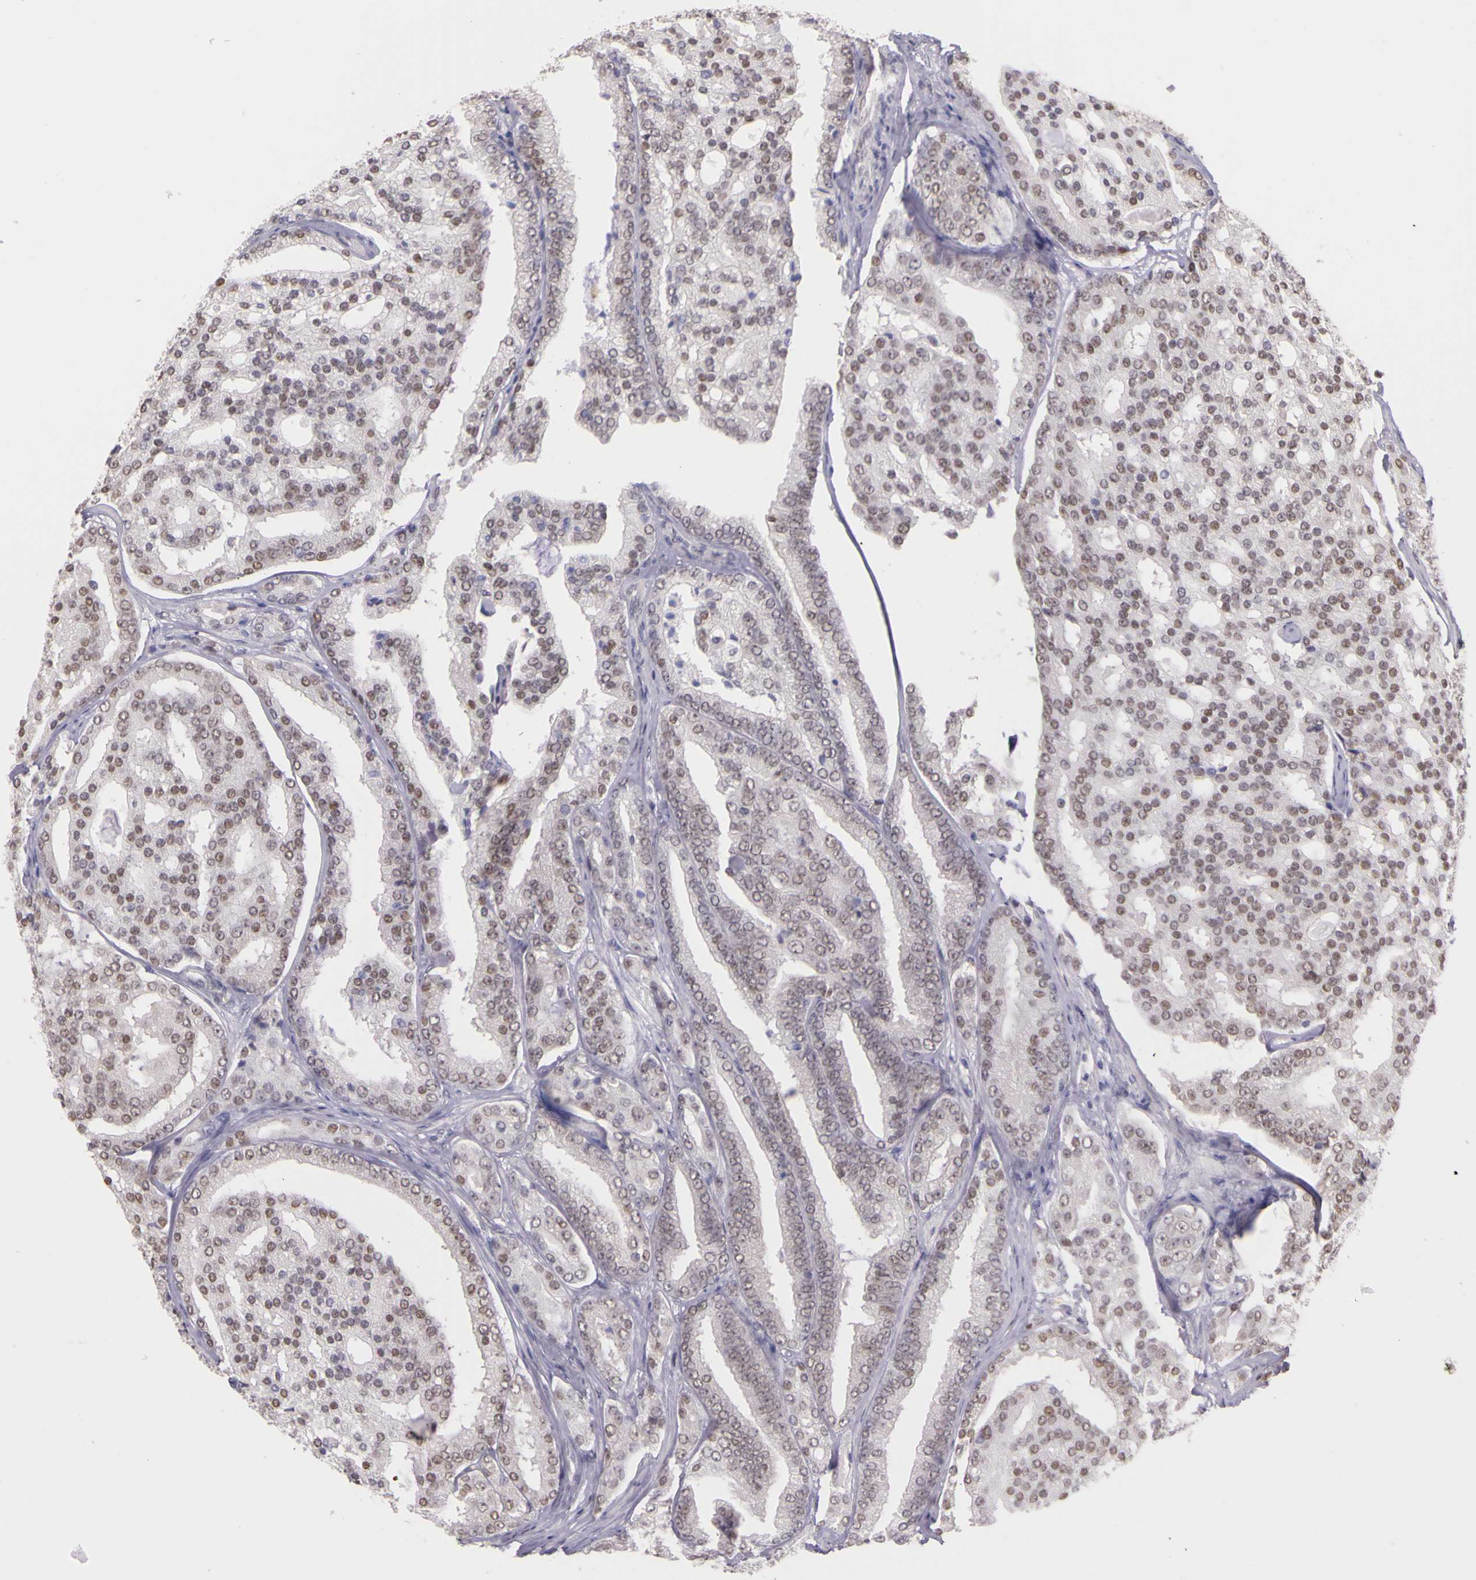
{"staining": {"intensity": "weak", "quantity": ">75%", "location": "nuclear"}, "tissue": "prostate cancer", "cell_type": "Tumor cells", "image_type": "cancer", "snomed": [{"axis": "morphology", "description": "Adenocarcinoma, High grade"}, {"axis": "topography", "description": "Prostate"}], "caption": "Immunohistochemical staining of prostate cancer demonstrates low levels of weak nuclear expression in approximately >75% of tumor cells.", "gene": "WDR13", "patient": {"sex": "male", "age": 64}}